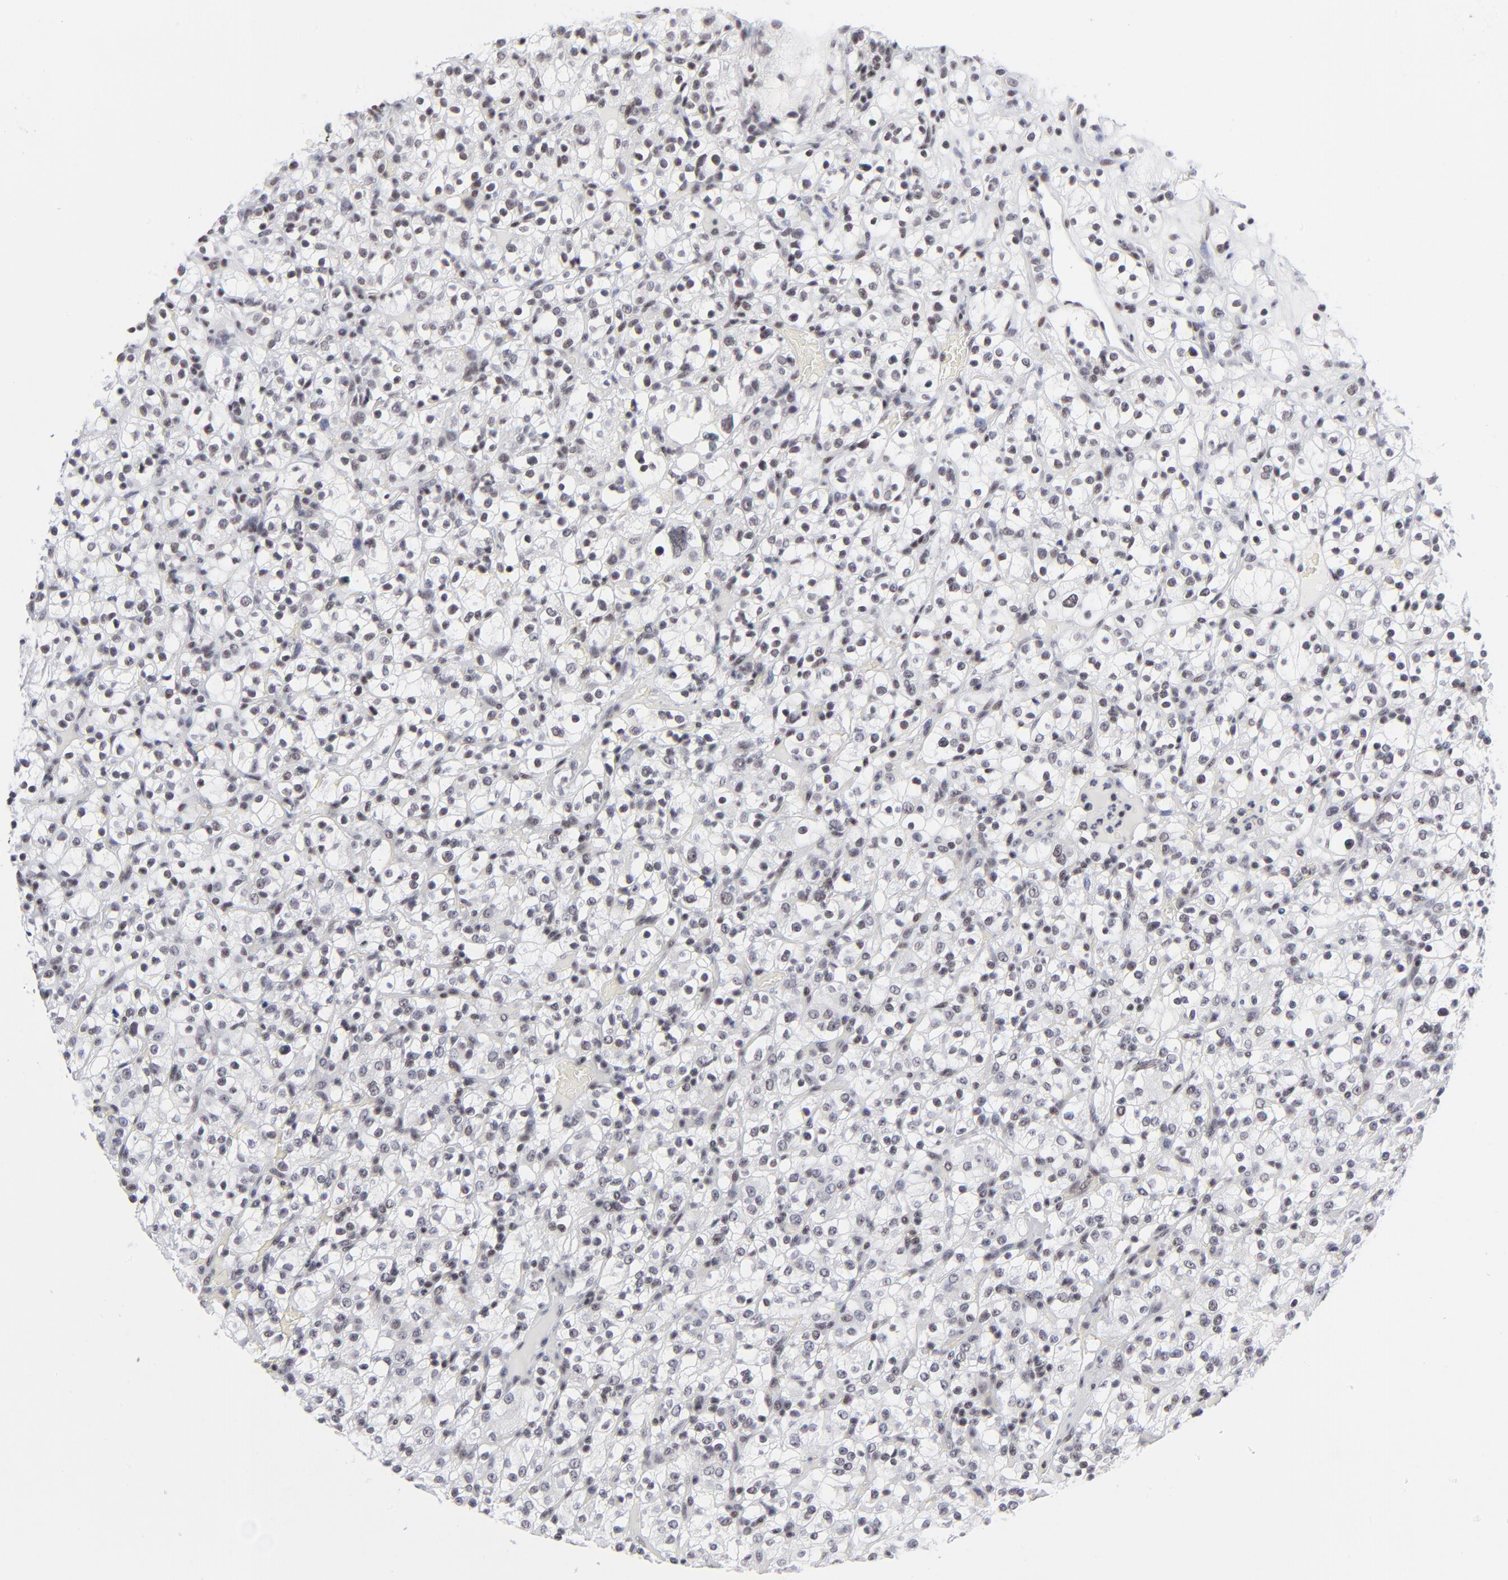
{"staining": {"intensity": "weak", "quantity": "25%-75%", "location": "nuclear"}, "tissue": "renal cancer", "cell_type": "Tumor cells", "image_type": "cancer", "snomed": [{"axis": "morphology", "description": "Normal tissue, NOS"}, {"axis": "morphology", "description": "Adenocarcinoma, NOS"}, {"axis": "topography", "description": "Kidney"}], "caption": "A brown stain highlights weak nuclear positivity of a protein in renal cancer tumor cells.", "gene": "SP2", "patient": {"sex": "female", "age": 72}}